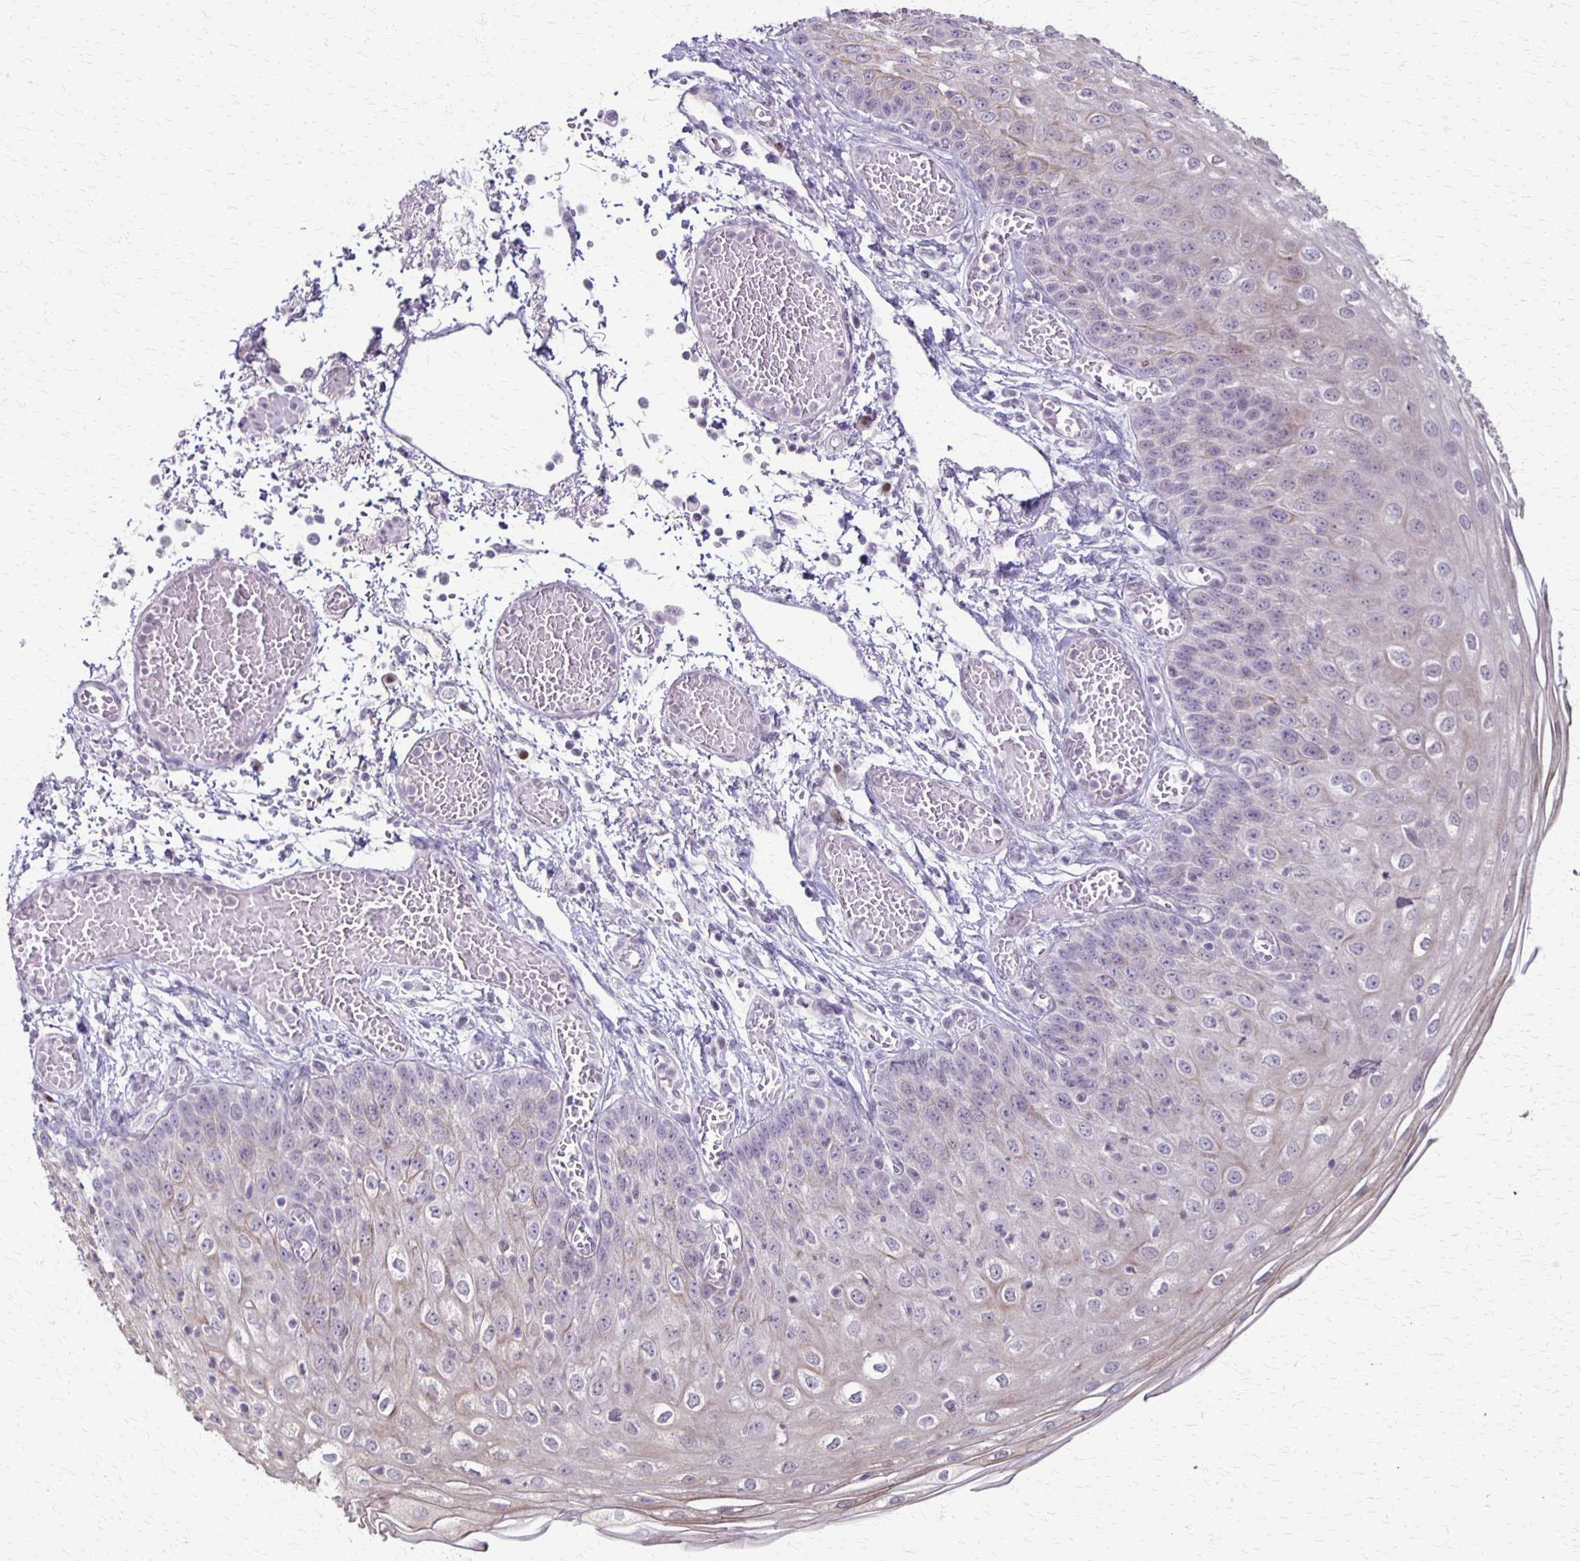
{"staining": {"intensity": "moderate", "quantity": "<25%", "location": "cytoplasmic/membranous"}, "tissue": "esophagus", "cell_type": "Squamous epithelial cells", "image_type": "normal", "snomed": [{"axis": "morphology", "description": "Normal tissue, NOS"}, {"axis": "morphology", "description": "Adenocarcinoma, NOS"}, {"axis": "topography", "description": "Esophagus"}], "caption": "Protein expression analysis of unremarkable esophagus demonstrates moderate cytoplasmic/membranous expression in about <25% of squamous epithelial cells.", "gene": "SLC35E2B", "patient": {"sex": "male", "age": 81}}